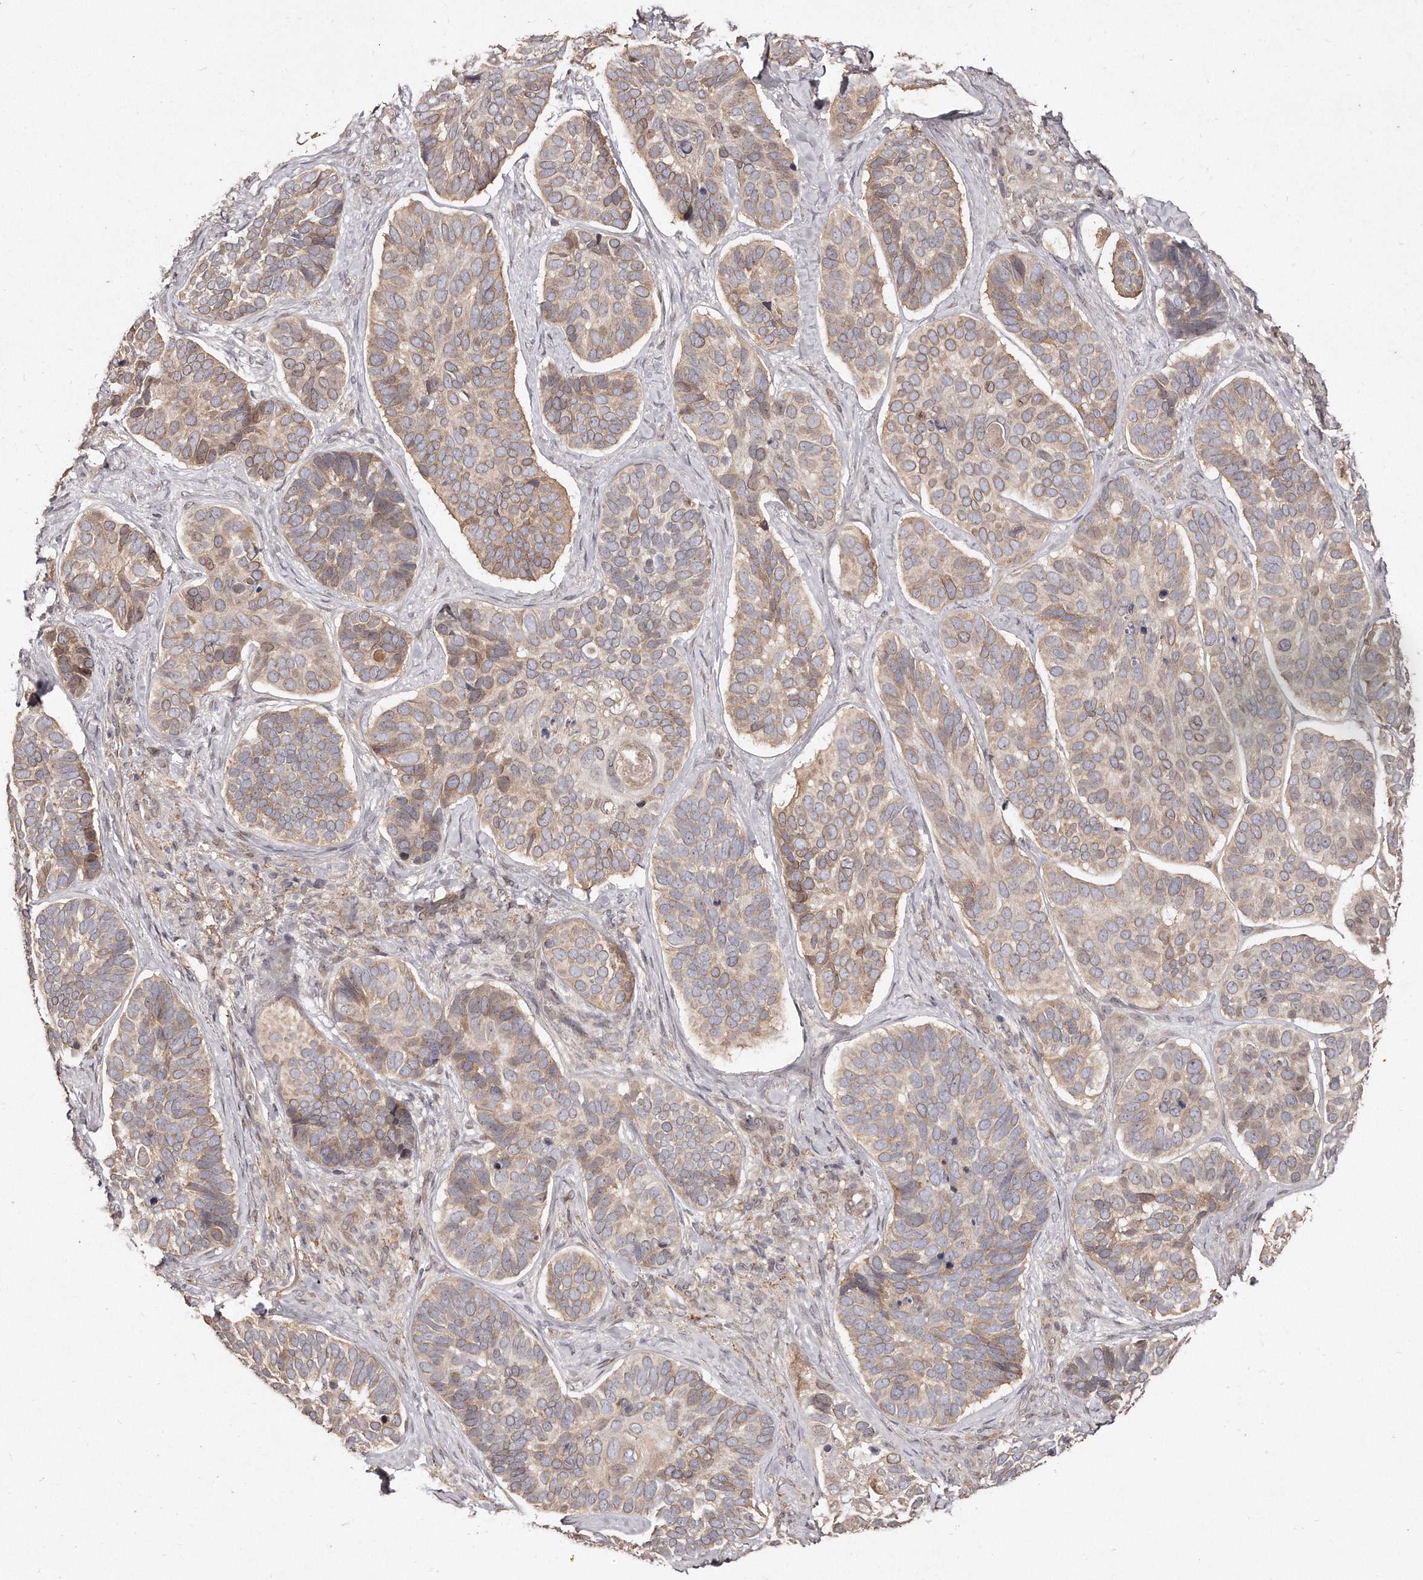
{"staining": {"intensity": "moderate", "quantity": ">75%", "location": "cytoplasmic/membranous,nuclear"}, "tissue": "skin cancer", "cell_type": "Tumor cells", "image_type": "cancer", "snomed": [{"axis": "morphology", "description": "Basal cell carcinoma"}, {"axis": "topography", "description": "Skin"}], "caption": "Immunohistochemical staining of human skin cancer (basal cell carcinoma) reveals medium levels of moderate cytoplasmic/membranous and nuclear positivity in about >75% of tumor cells.", "gene": "HASPIN", "patient": {"sex": "male", "age": 62}}